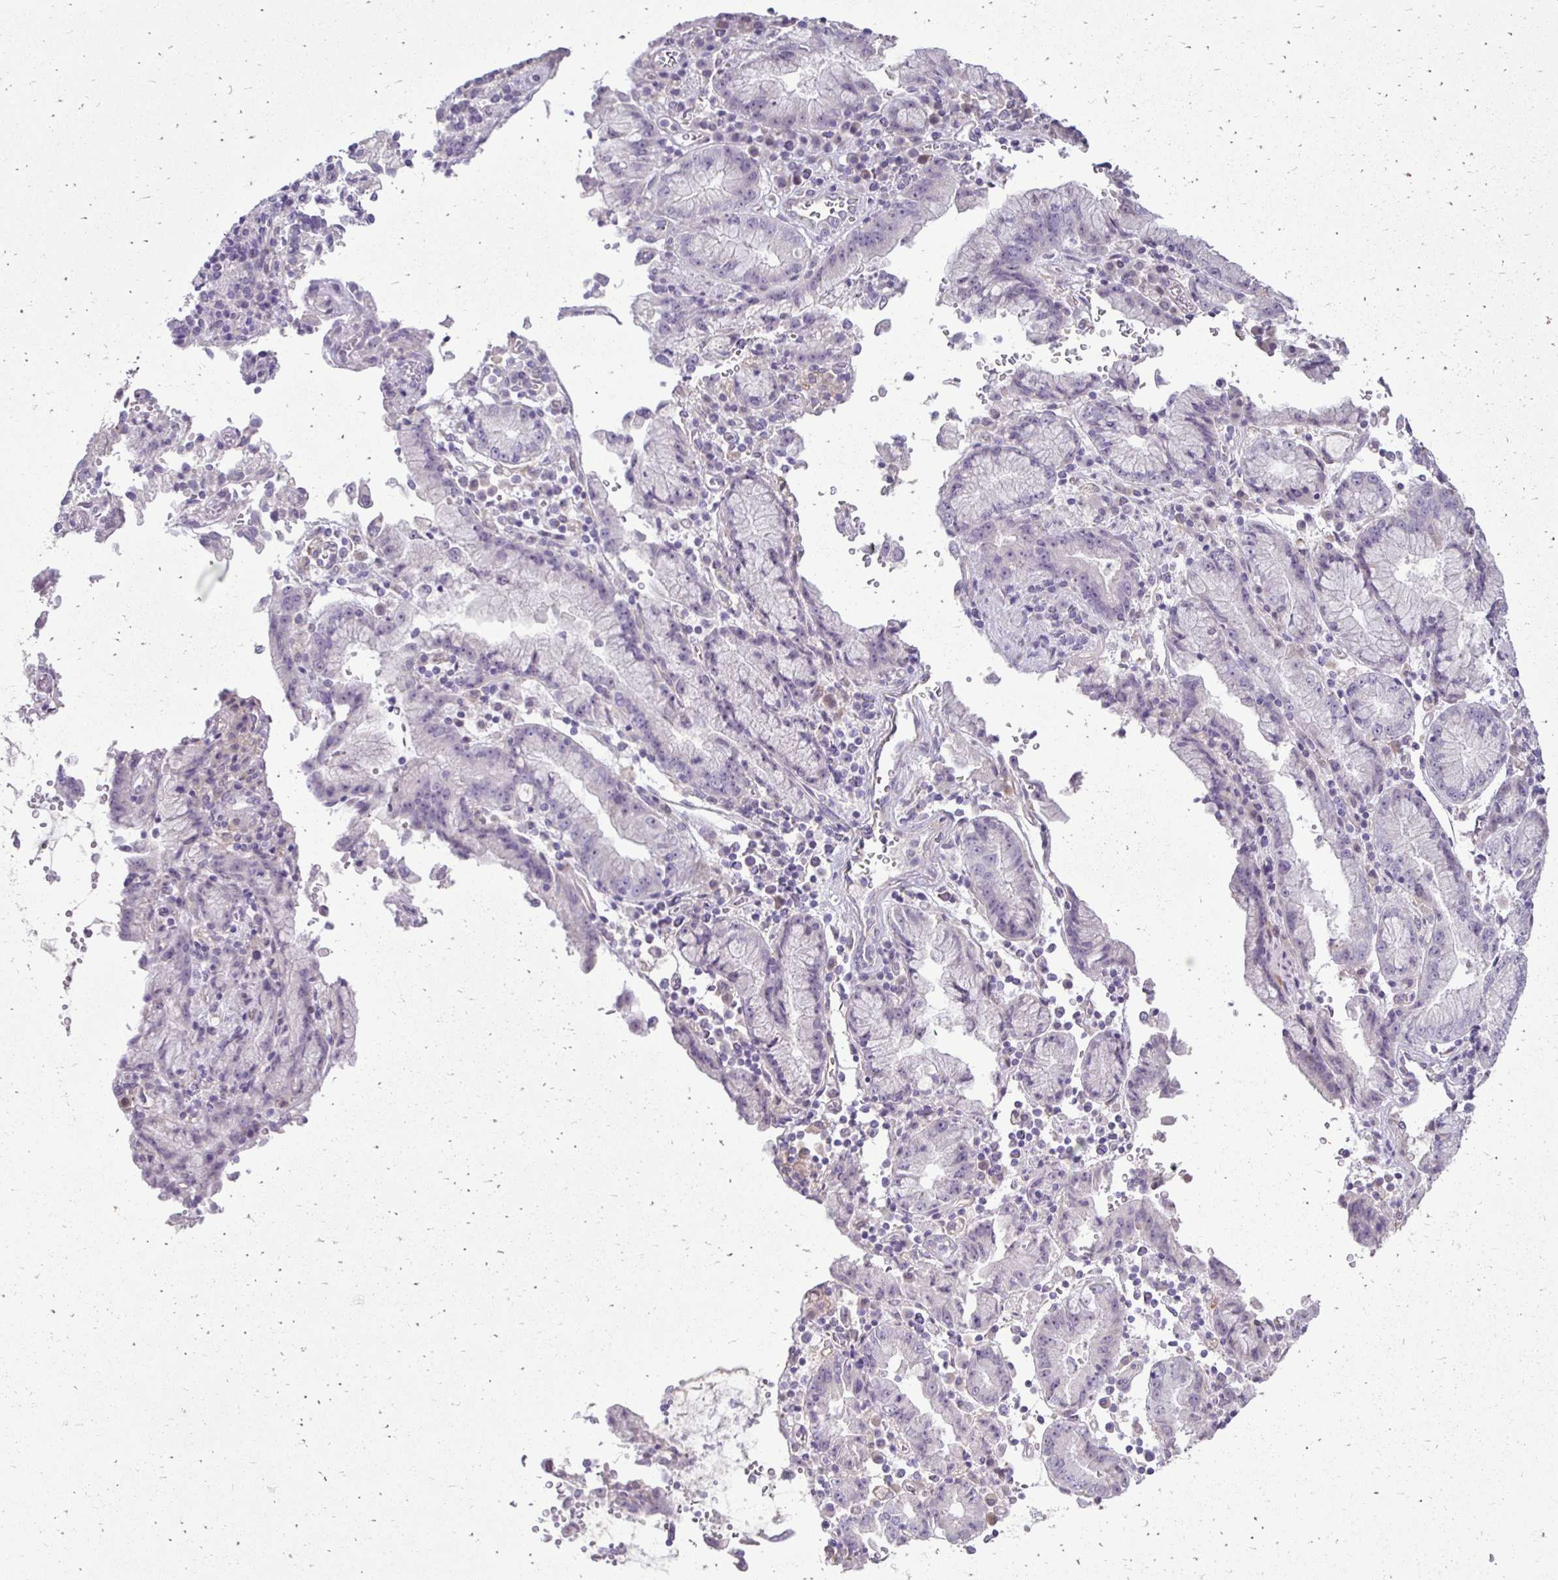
{"staining": {"intensity": "negative", "quantity": "none", "location": "none"}, "tissue": "stomach cancer", "cell_type": "Tumor cells", "image_type": "cancer", "snomed": [{"axis": "morphology", "description": "Adenocarcinoma, NOS"}, {"axis": "topography", "description": "Stomach"}], "caption": "The micrograph displays no staining of tumor cells in stomach cancer (adenocarcinoma).", "gene": "GAS2", "patient": {"sex": "male", "age": 62}}